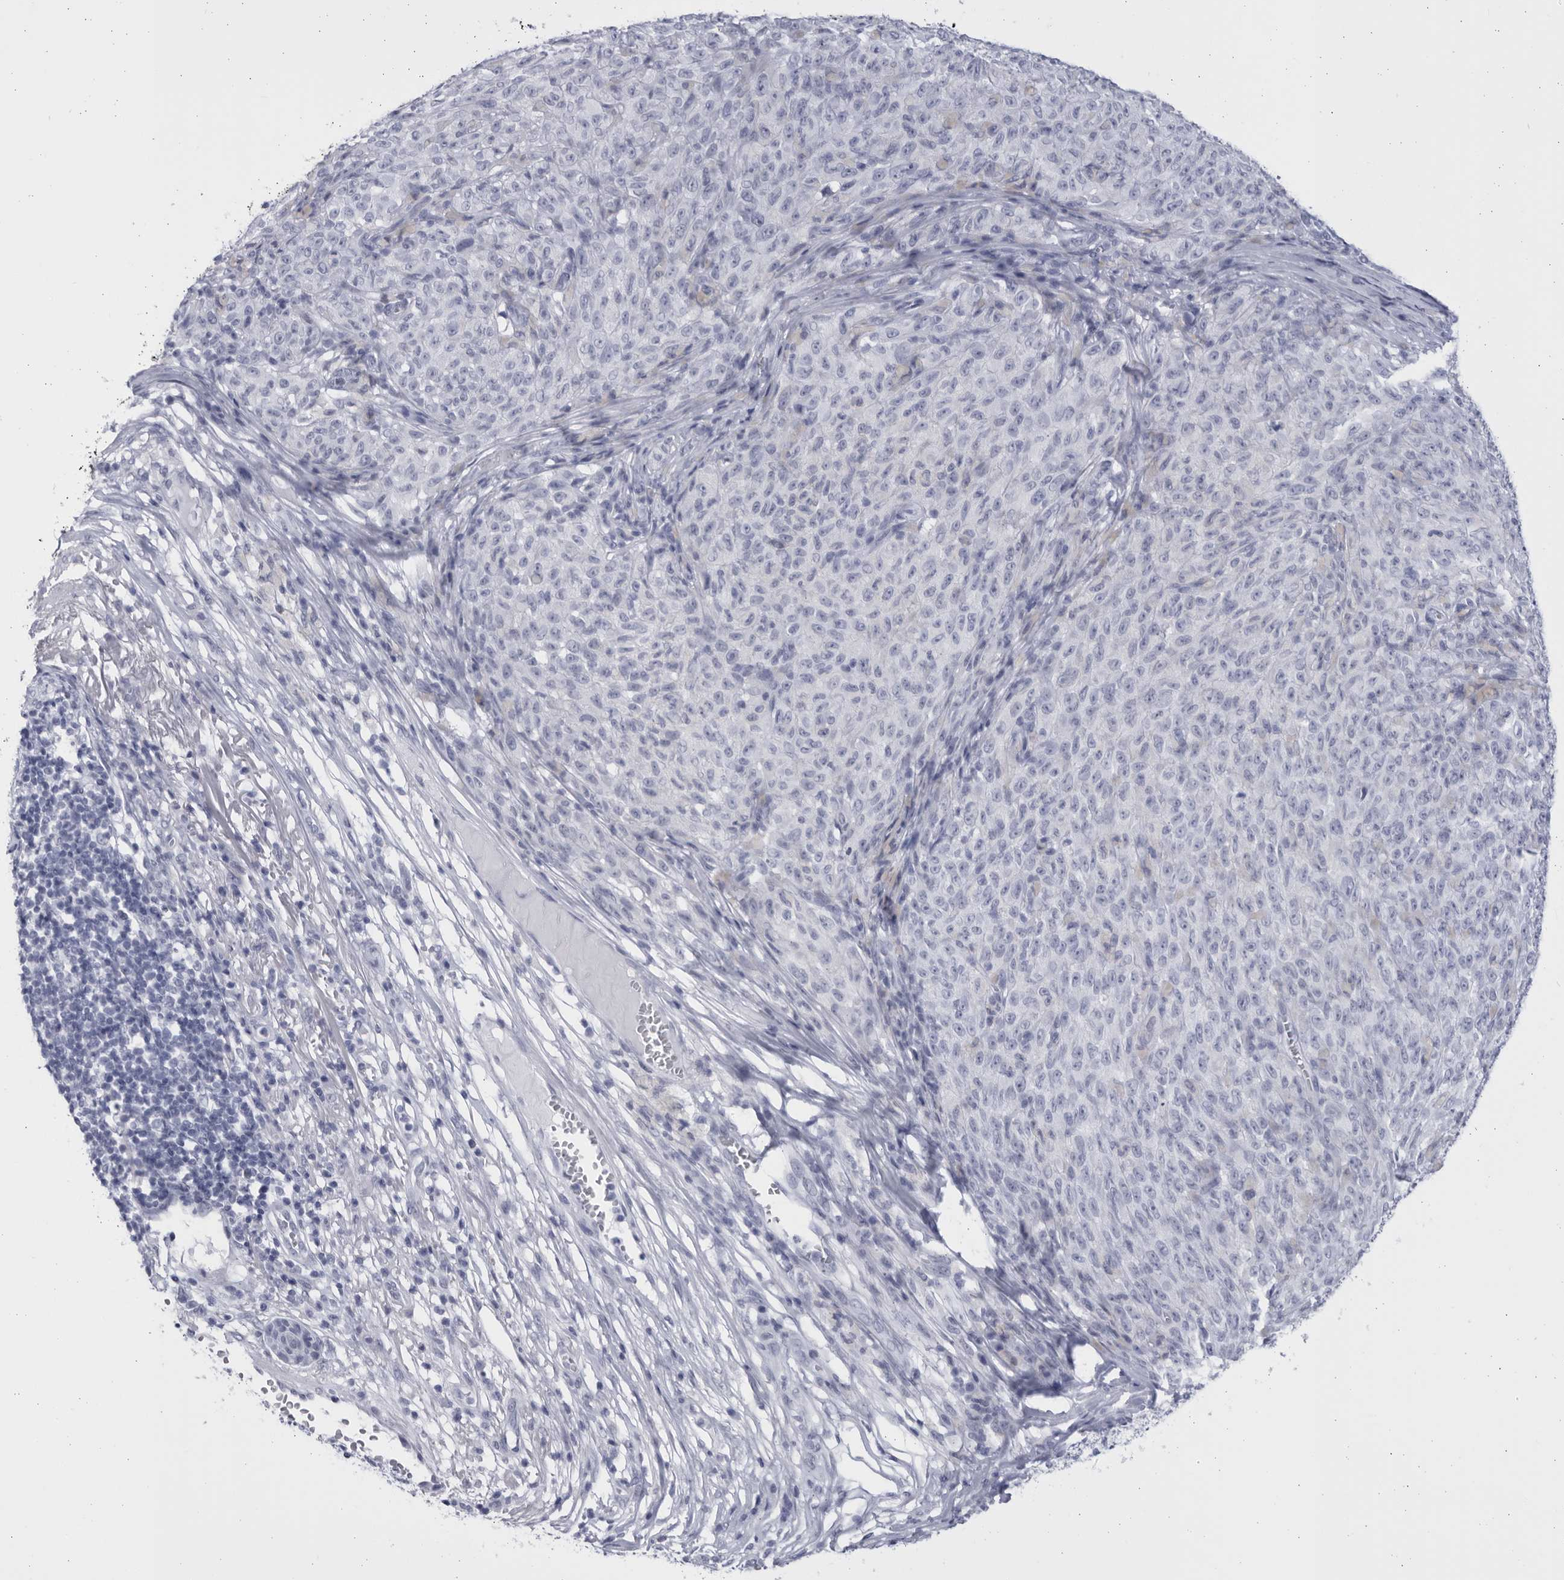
{"staining": {"intensity": "negative", "quantity": "none", "location": "none"}, "tissue": "melanoma", "cell_type": "Tumor cells", "image_type": "cancer", "snomed": [{"axis": "morphology", "description": "Malignant melanoma, NOS"}, {"axis": "topography", "description": "Skin"}], "caption": "Tumor cells show no significant positivity in melanoma.", "gene": "CCDC181", "patient": {"sex": "female", "age": 82}}